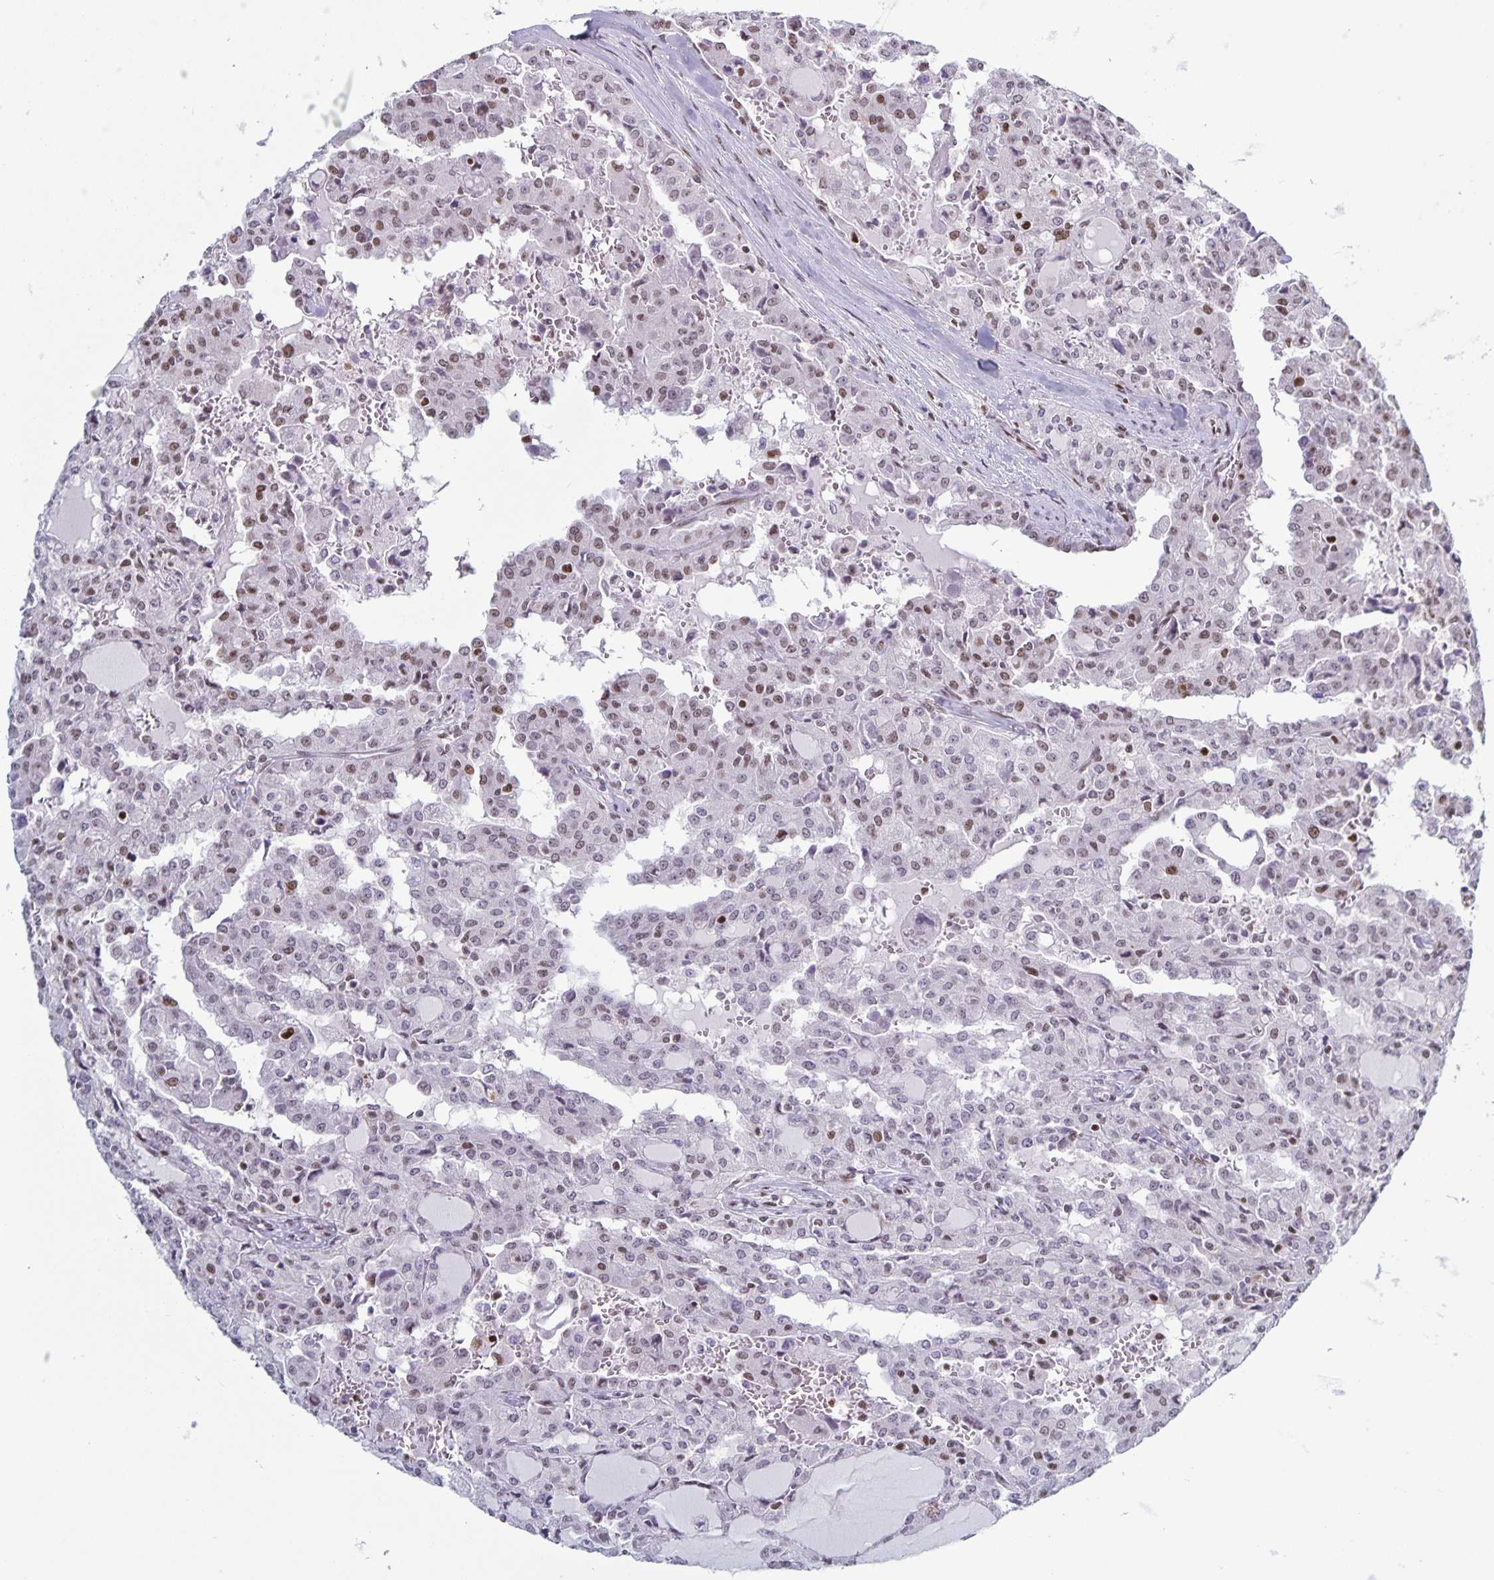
{"staining": {"intensity": "weak", "quantity": "25%-75%", "location": "nuclear"}, "tissue": "head and neck cancer", "cell_type": "Tumor cells", "image_type": "cancer", "snomed": [{"axis": "morphology", "description": "Adenocarcinoma, NOS"}, {"axis": "topography", "description": "Head-Neck"}], "caption": "DAB (3,3'-diaminobenzidine) immunohistochemical staining of human head and neck adenocarcinoma exhibits weak nuclear protein expression in approximately 25%-75% of tumor cells.", "gene": "JUND", "patient": {"sex": "male", "age": 64}}